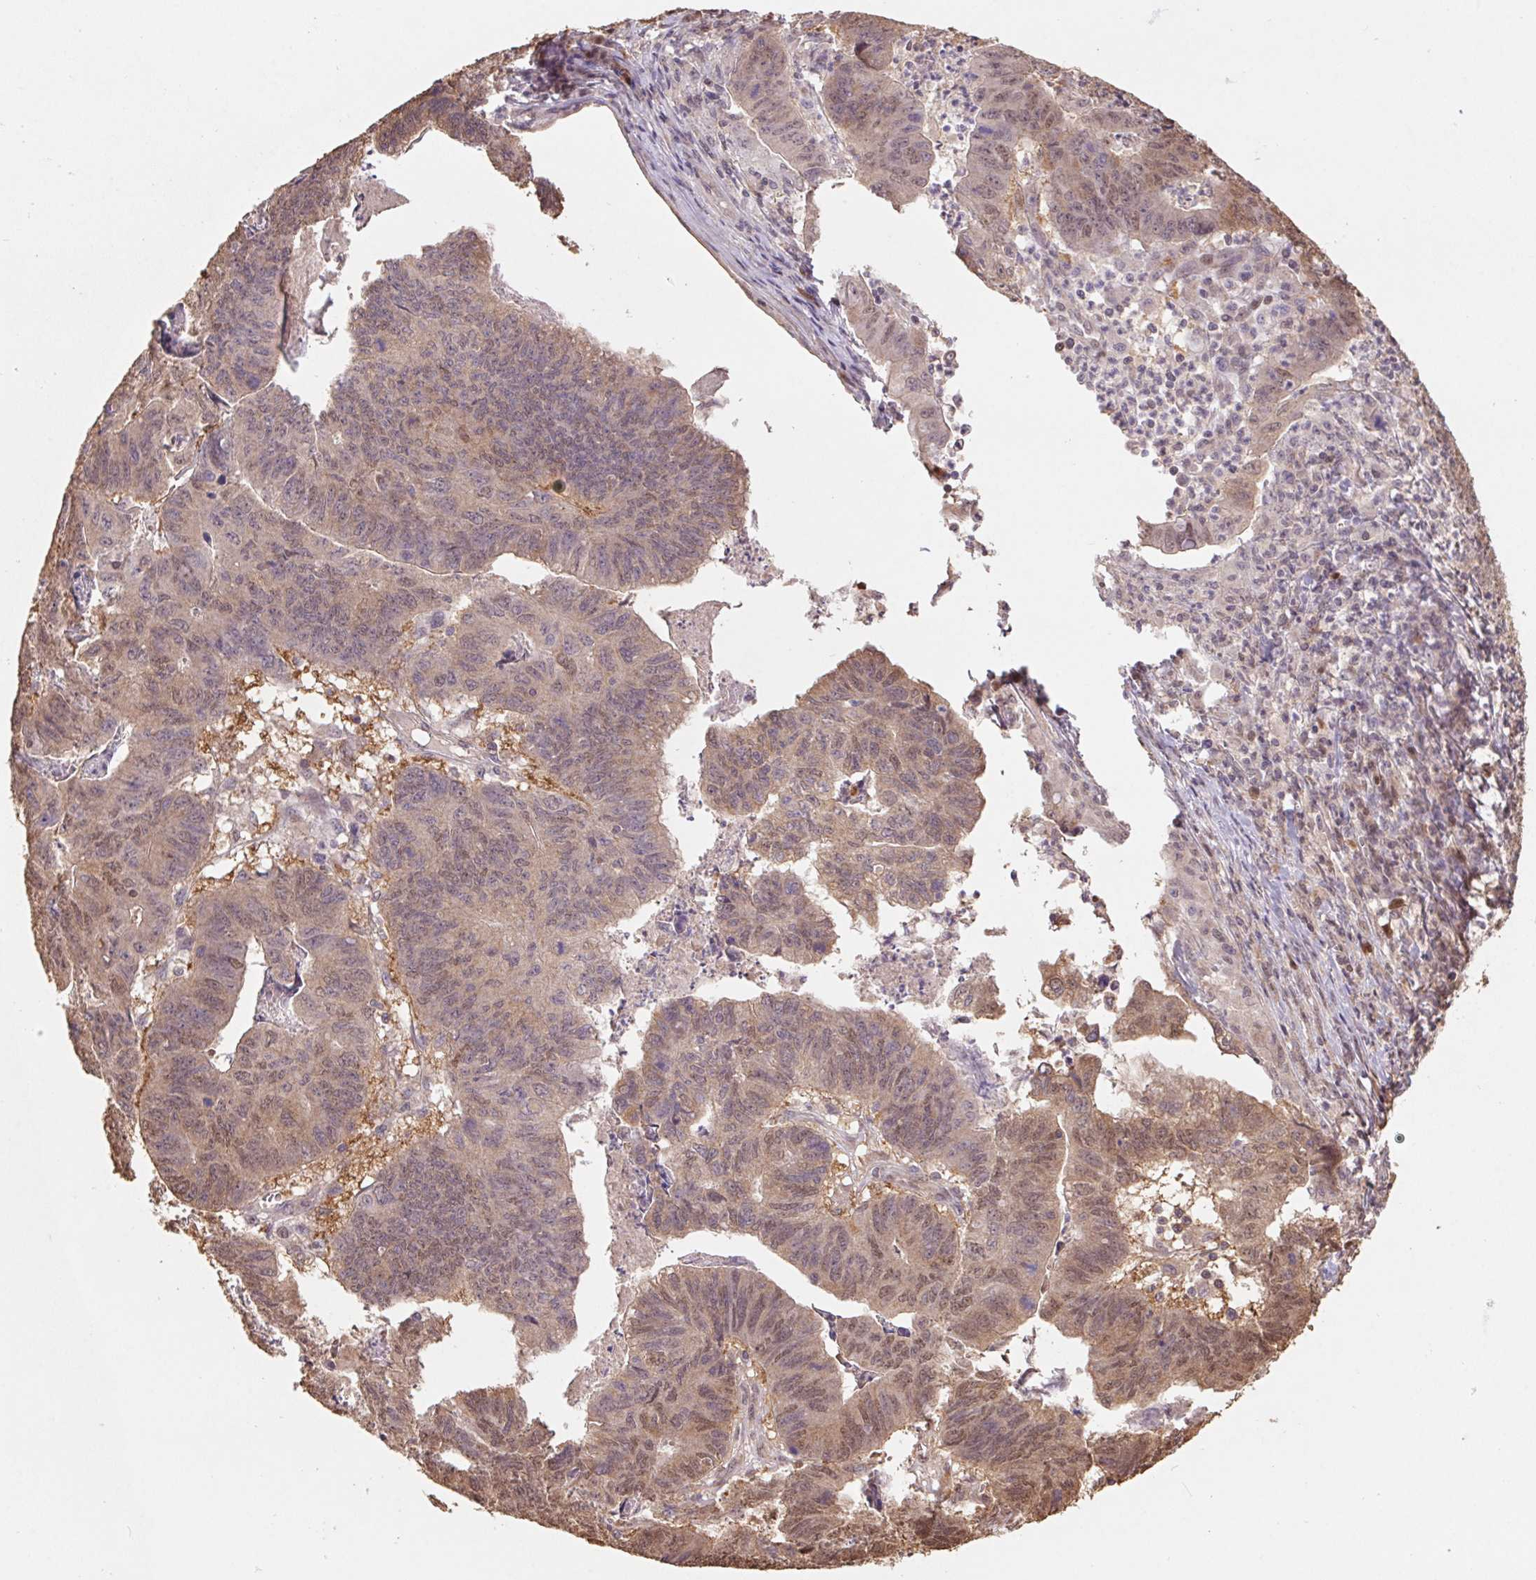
{"staining": {"intensity": "weak", "quantity": "25%-75%", "location": "cytoplasmic/membranous,nuclear"}, "tissue": "stomach cancer", "cell_type": "Tumor cells", "image_type": "cancer", "snomed": [{"axis": "morphology", "description": "Adenocarcinoma, NOS"}, {"axis": "topography", "description": "Stomach, lower"}], "caption": "A low amount of weak cytoplasmic/membranous and nuclear expression is appreciated in about 25%-75% of tumor cells in stomach adenocarcinoma tissue.", "gene": "CUTA", "patient": {"sex": "male", "age": 77}}